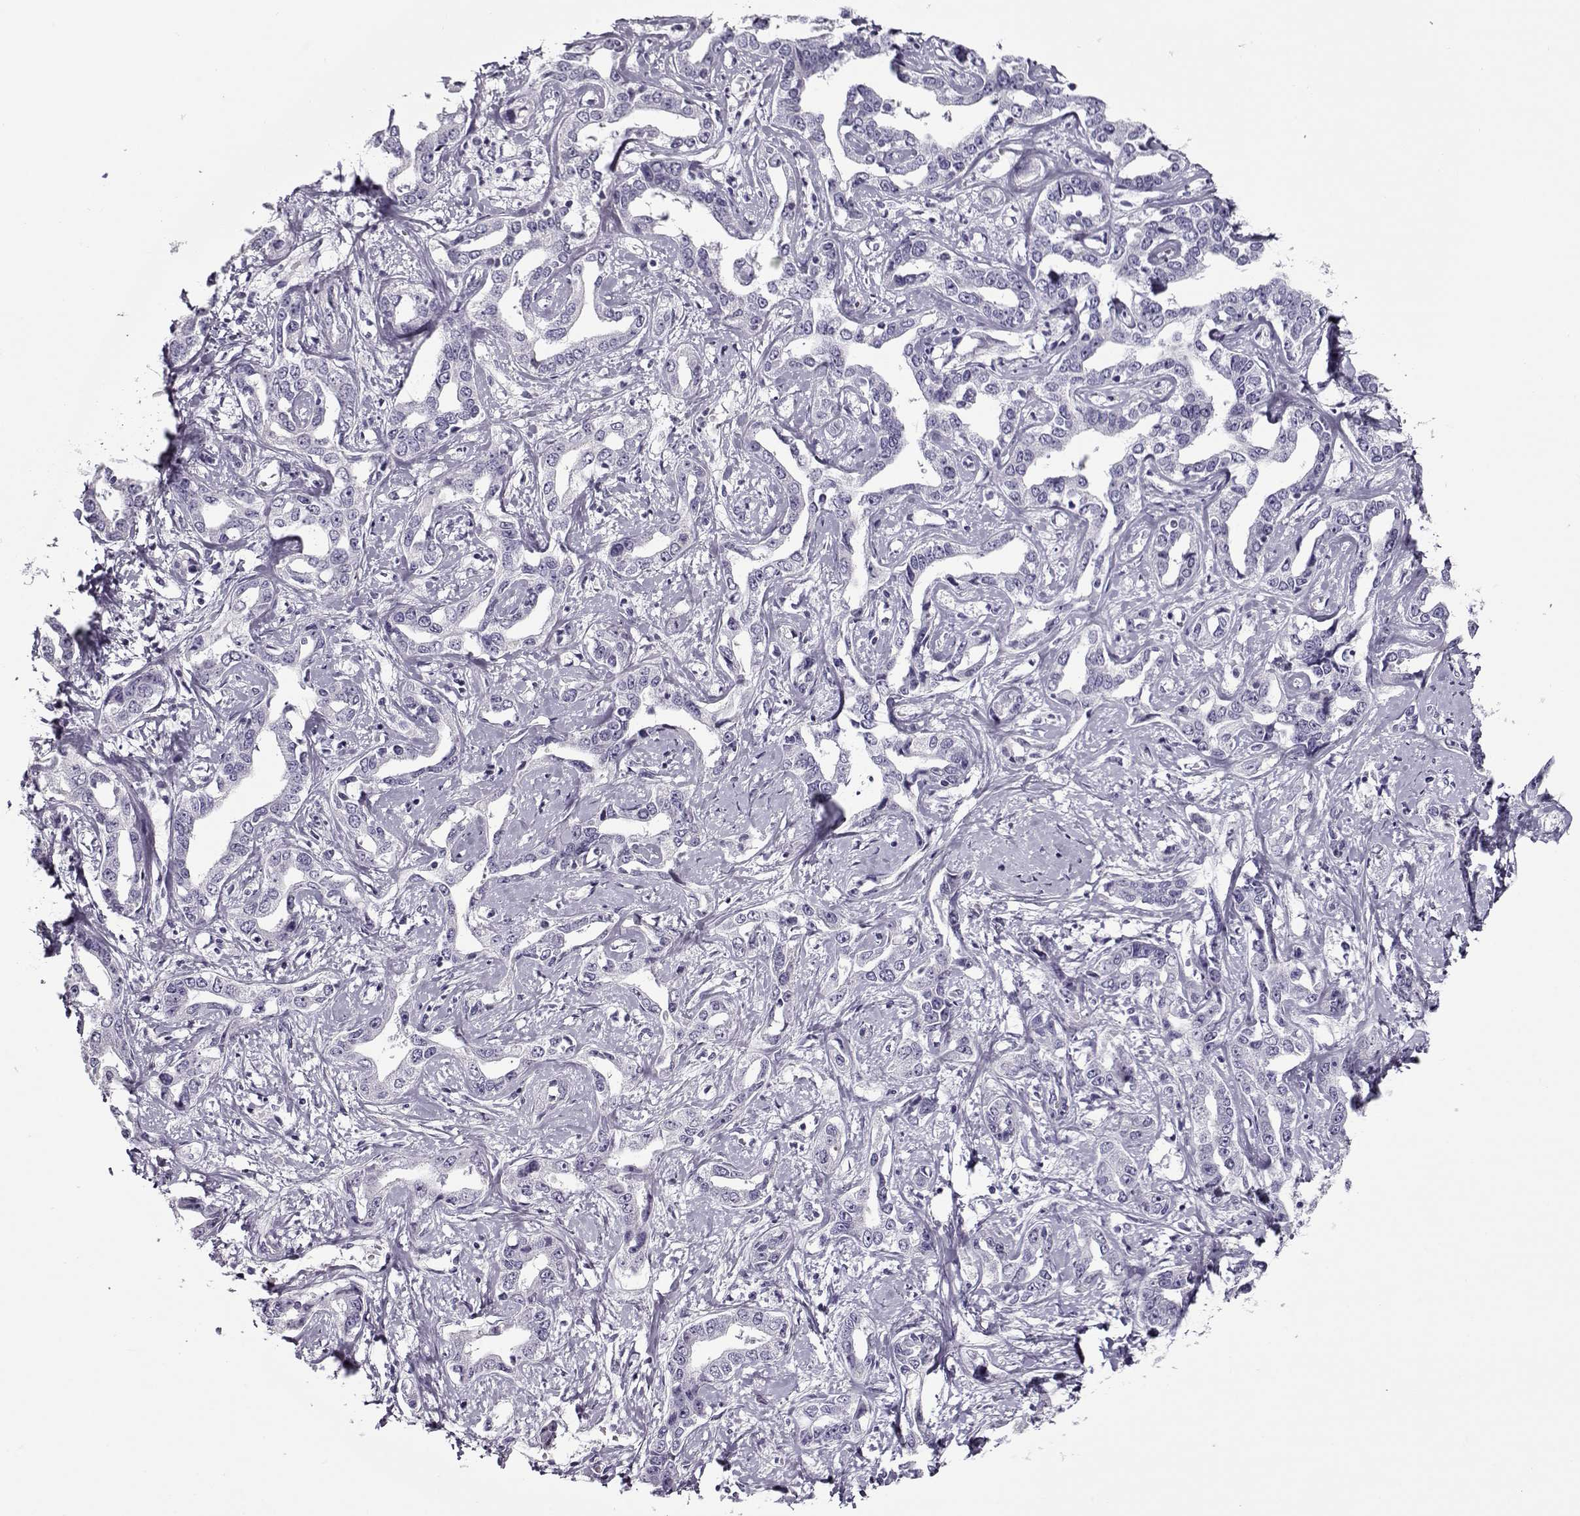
{"staining": {"intensity": "negative", "quantity": "none", "location": "none"}, "tissue": "liver cancer", "cell_type": "Tumor cells", "image_type": "cancer", "snomed": [{"axis": "morphology", "description": "Cholangiocarcinoma"}, {"axis": "topography", "description": "Liver"}], "caption": "DAB (3,3'-diaminobenzidine) immunohistochemical staining of cholangiocarcinoma (liver) reveals no significant expression in tumor cells.", "gene": "GAGE2A", "patient": {"sex": "male", "age": 59}}